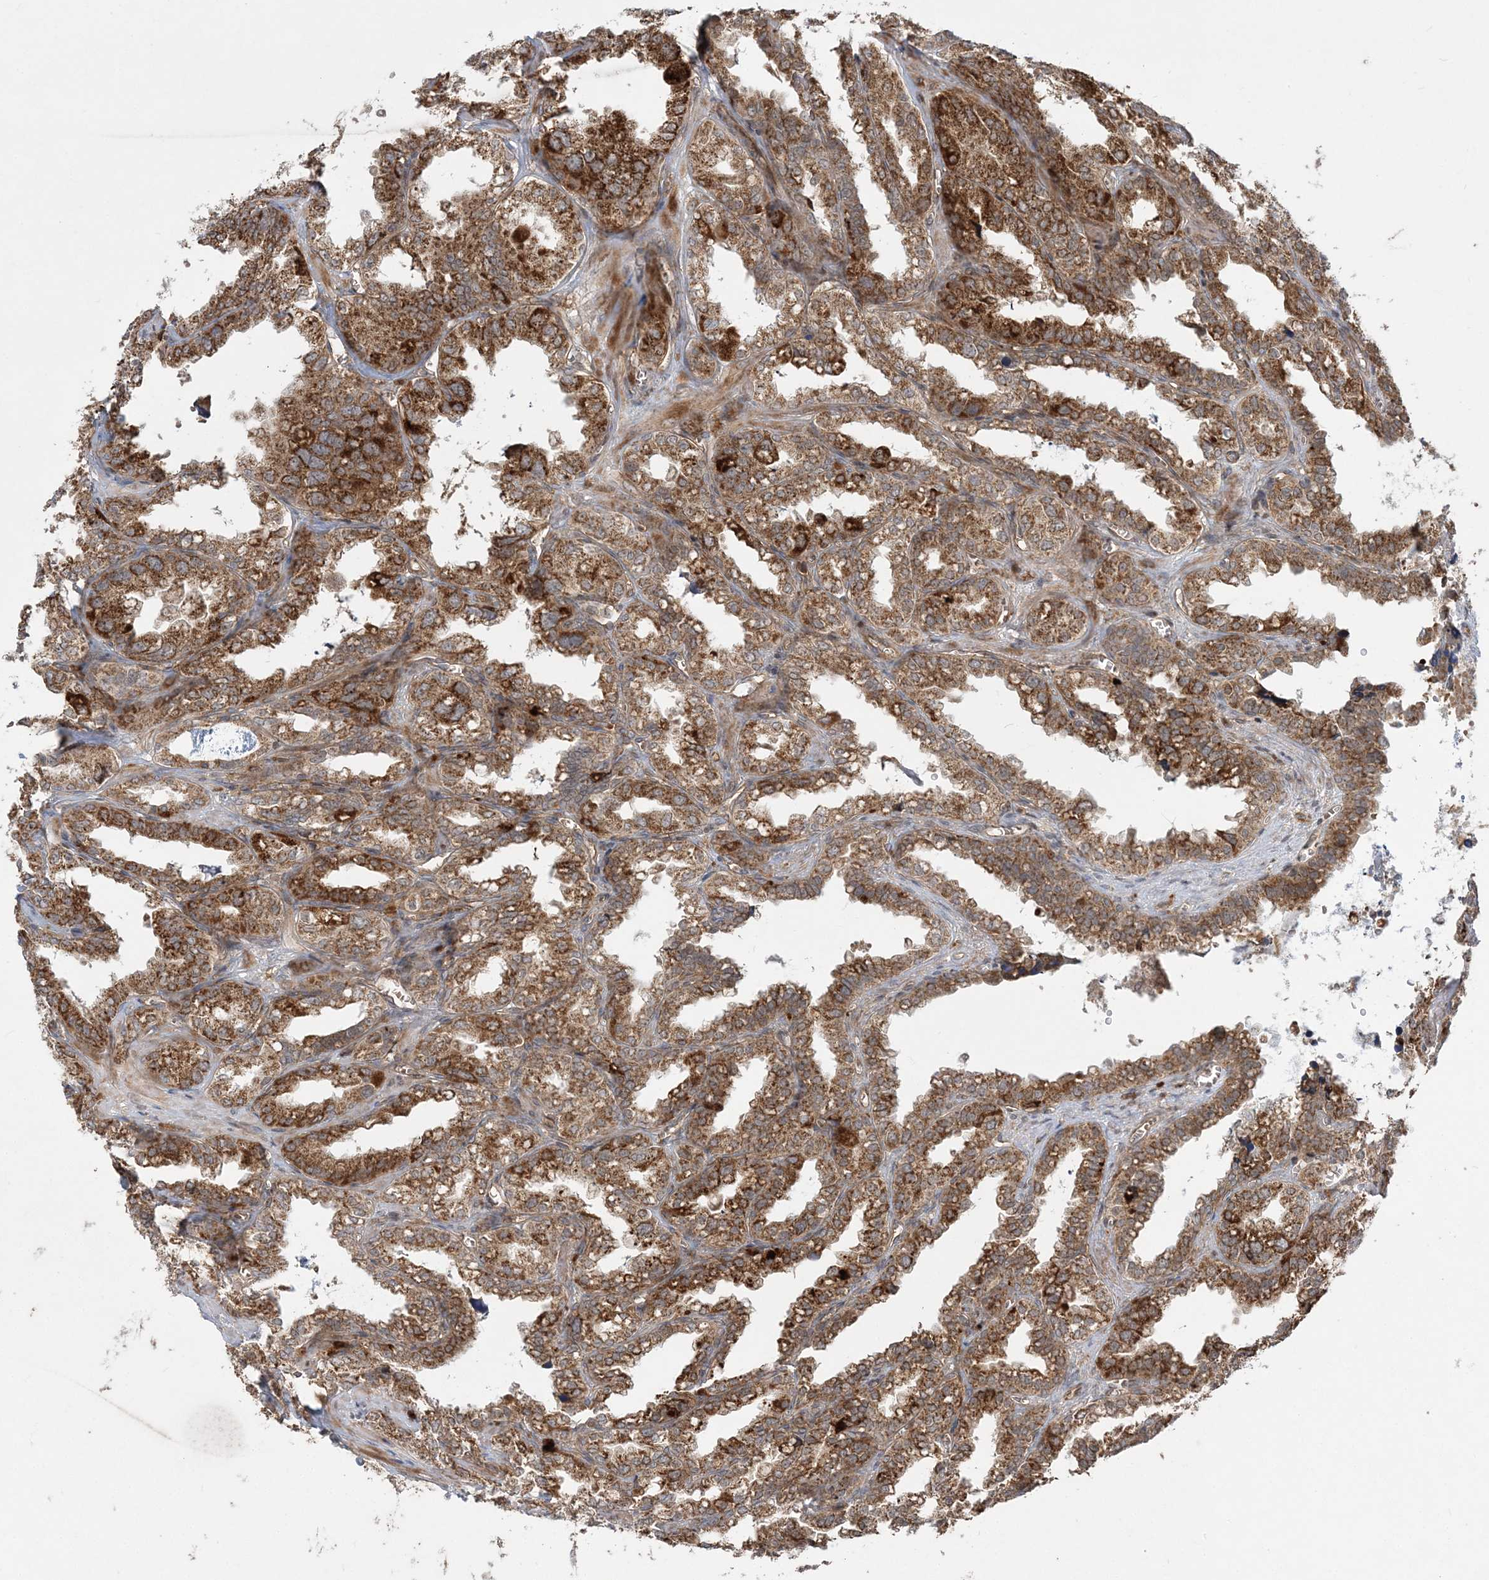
{"staining": {"intensity": "strong", "quantity": ">75%", "location": "cytoplasmic/membranous"}, "tissue": "seminal vesicle", "cell_type": "Glandular cells", "image_type": "normal", "snomed": [{"axis": "morphology", "description": "Normal tissue, NOS"}, {"axis": "topography", "description": "Prostate"}, {"axis": "topography", "description": "Seminal veicle"}], "caption": "Strong cytoplasmic/membranous positivity for a protein is identified in approximately >75% of glandular cells of unremarkable seminal vesicle using immunohistochemistry (IHC).", "gene": "LRPPRC", "patient": {"sex": "male", "age": 51}}